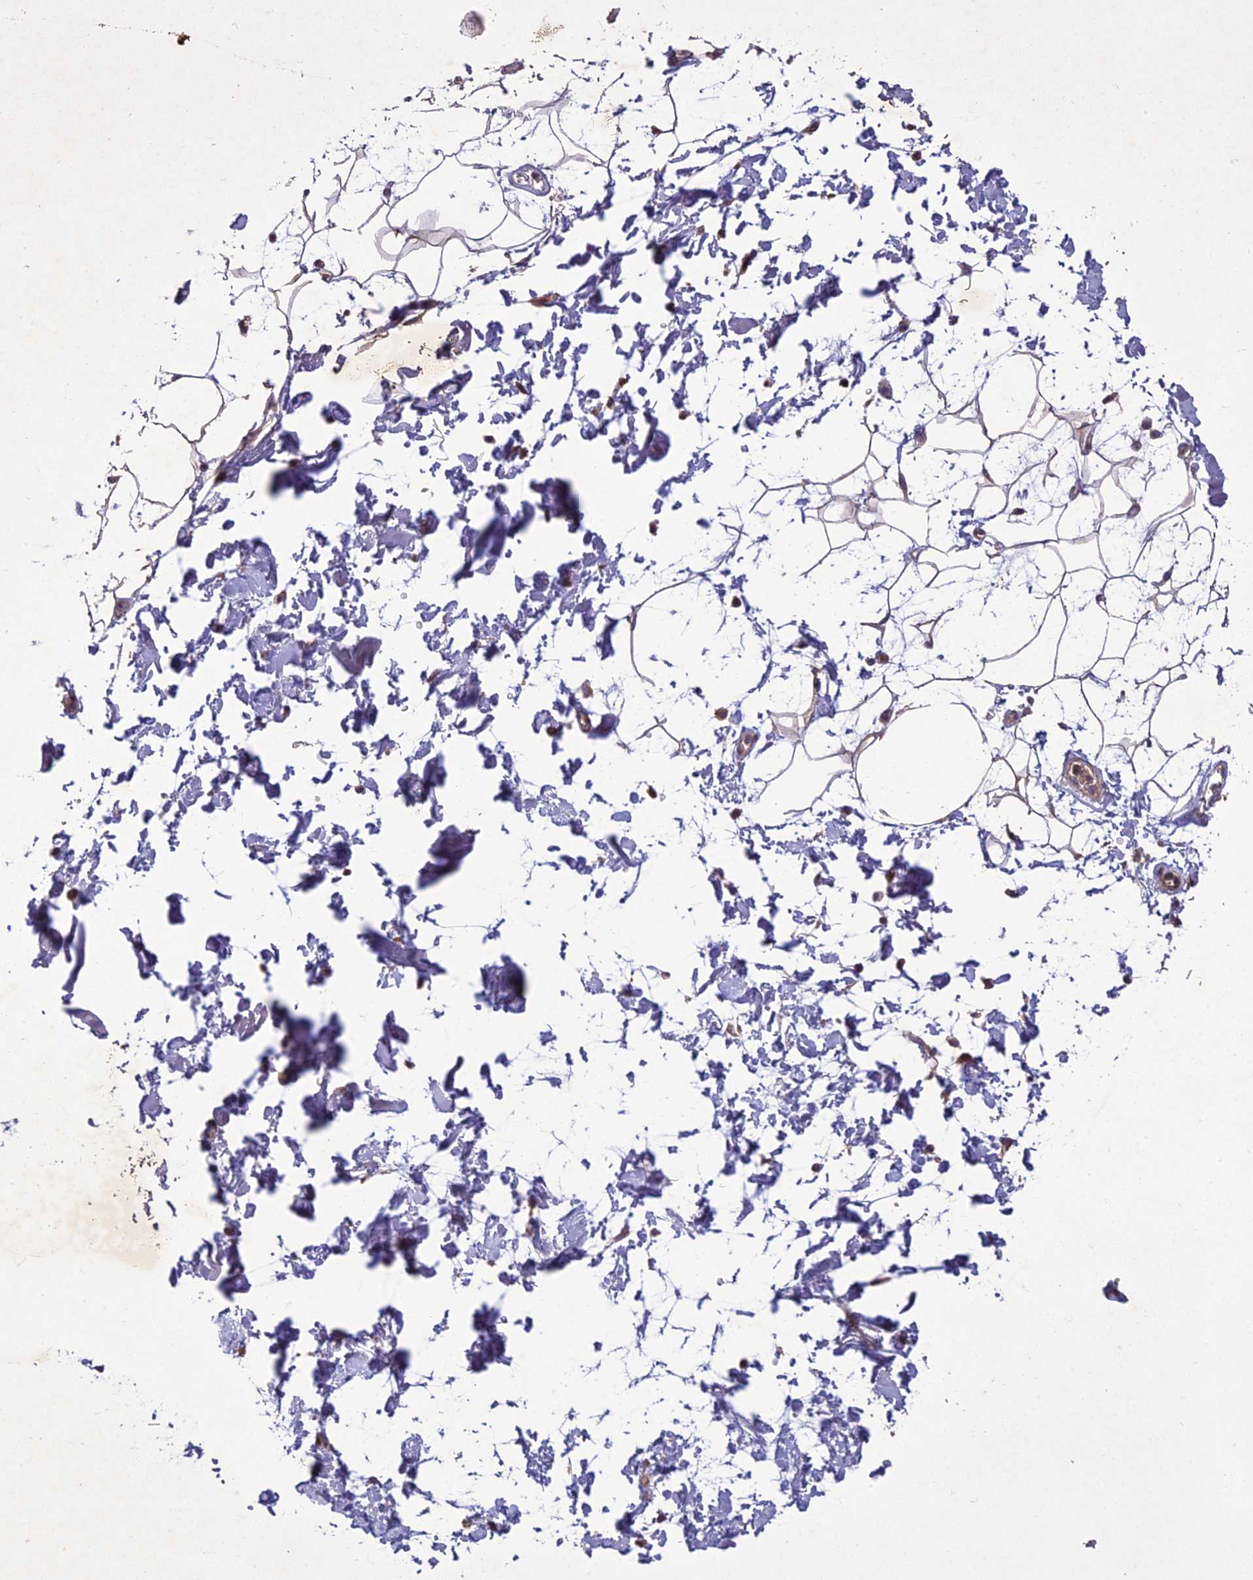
{"staining": {"intensity": "weak", "quantity": "25%-75%", "location": "cytoplasmic/membranous"}, "tissue": "adipose tissue", "cell_type": "Adipocytes", "image_type": "normal", "snomed": [{"axis": "morphology", "description": "Normal tissue, NOS"}, {"axis": "topography", "description": "Soft tissue"}], "caption": "Immunohistochemical staining of unremarkable human adipose tissue displays low levels of weak cytoplasmic/membranous positivity in approximately 25%-75% of adipocytes.", "gene": "CENPL", "patient": {"sex": "male", "age": 72}}